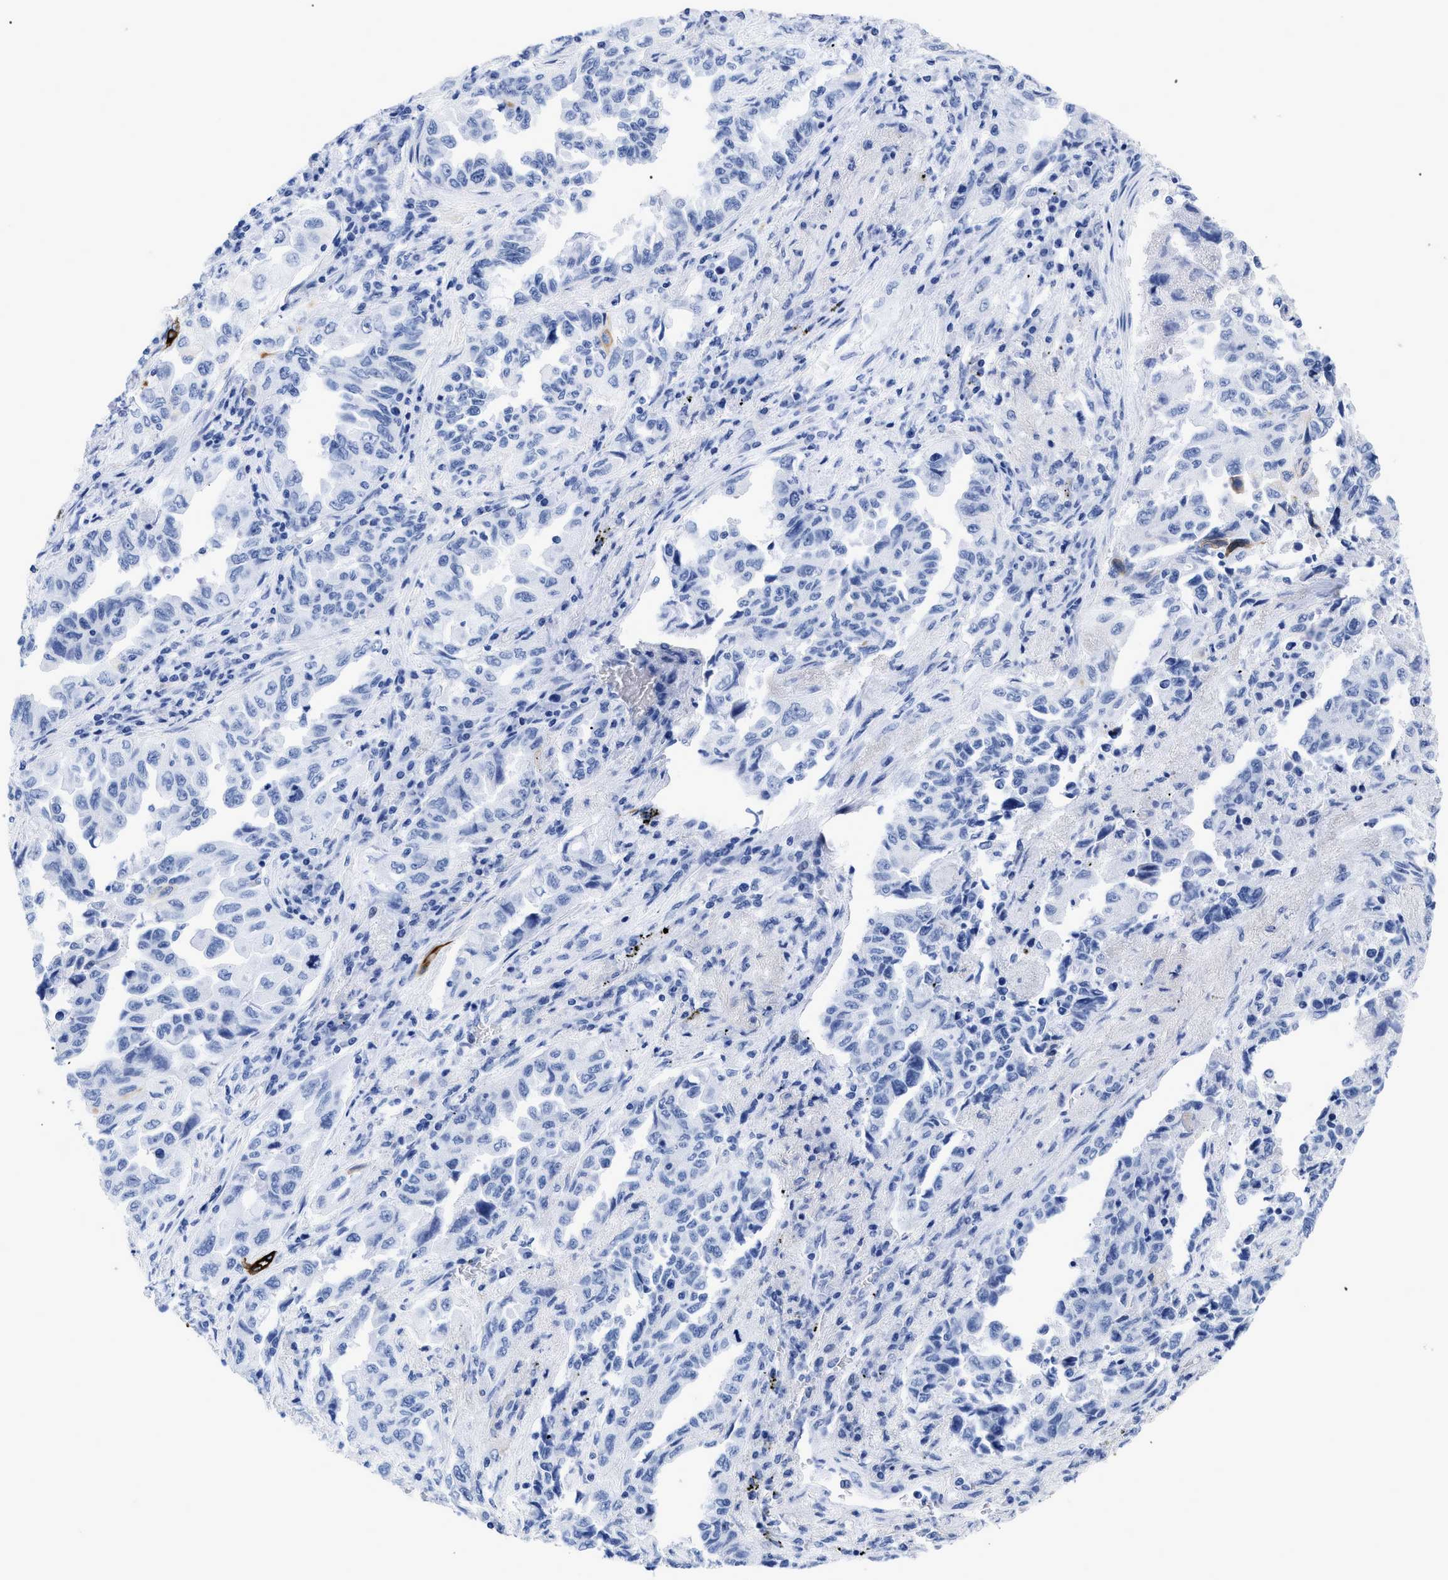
{"staining": {"intensity": "negative", "quantity": "none", "location": "none"}, "tissue": "lung cancer", "cell_type": "Tumor cells", "image_type": "cancer", "snomed": [{"axis": "morphology", "description": "Adenocarcinoma, NOS"}, {"axis": "topography", "description": "Lung"}], "caption": "This is a micrograph of IHC staining of lung cancer (adenocarcinoma), which shows no staining in tumor cells.", "gene": "DUSP26", "patient": {"sex": "female", "age": 51}}